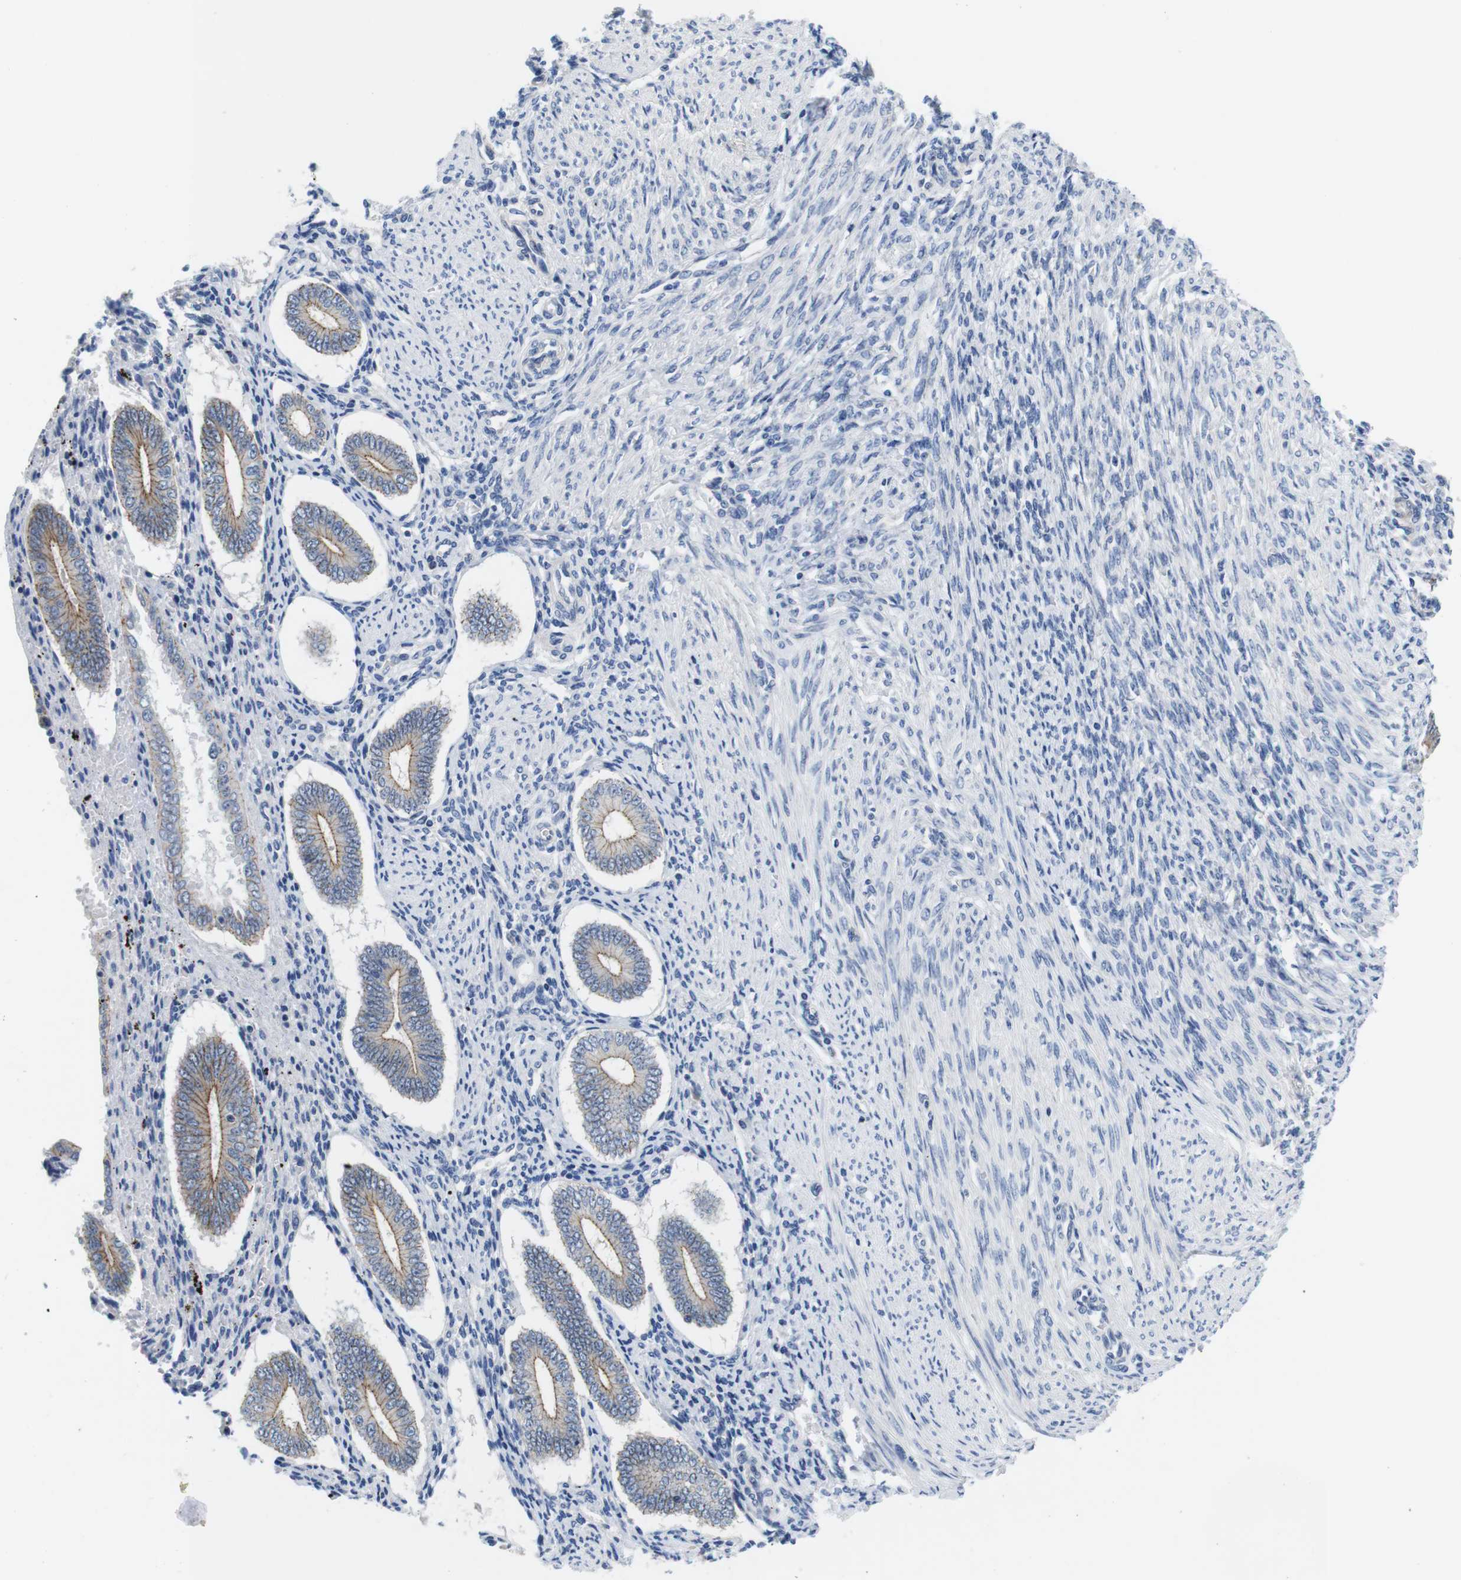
{"staining": {"intensity": "negative", "quantity": "none", "location": "none"}, "tissue": "endometrium", "cell_type": "Cells in endometrial stroma", "image_type": "normal", "snomed": [{"axis": "morphology", "description": "Normal tissue, NOS"}, {"axis": "topography", "description": "Endometrium"}], "caption": "DAB (3,3'-diaminobenzidine) immunohistochemical staining of benign endometrium displays no significant positivity in cells in endometrial stroma. (Immunohistochemistry (ihc), brightfield microscopy, high magnification).", "gene": "SCRIB", "patient": {"sex": "female", "age": 42}}